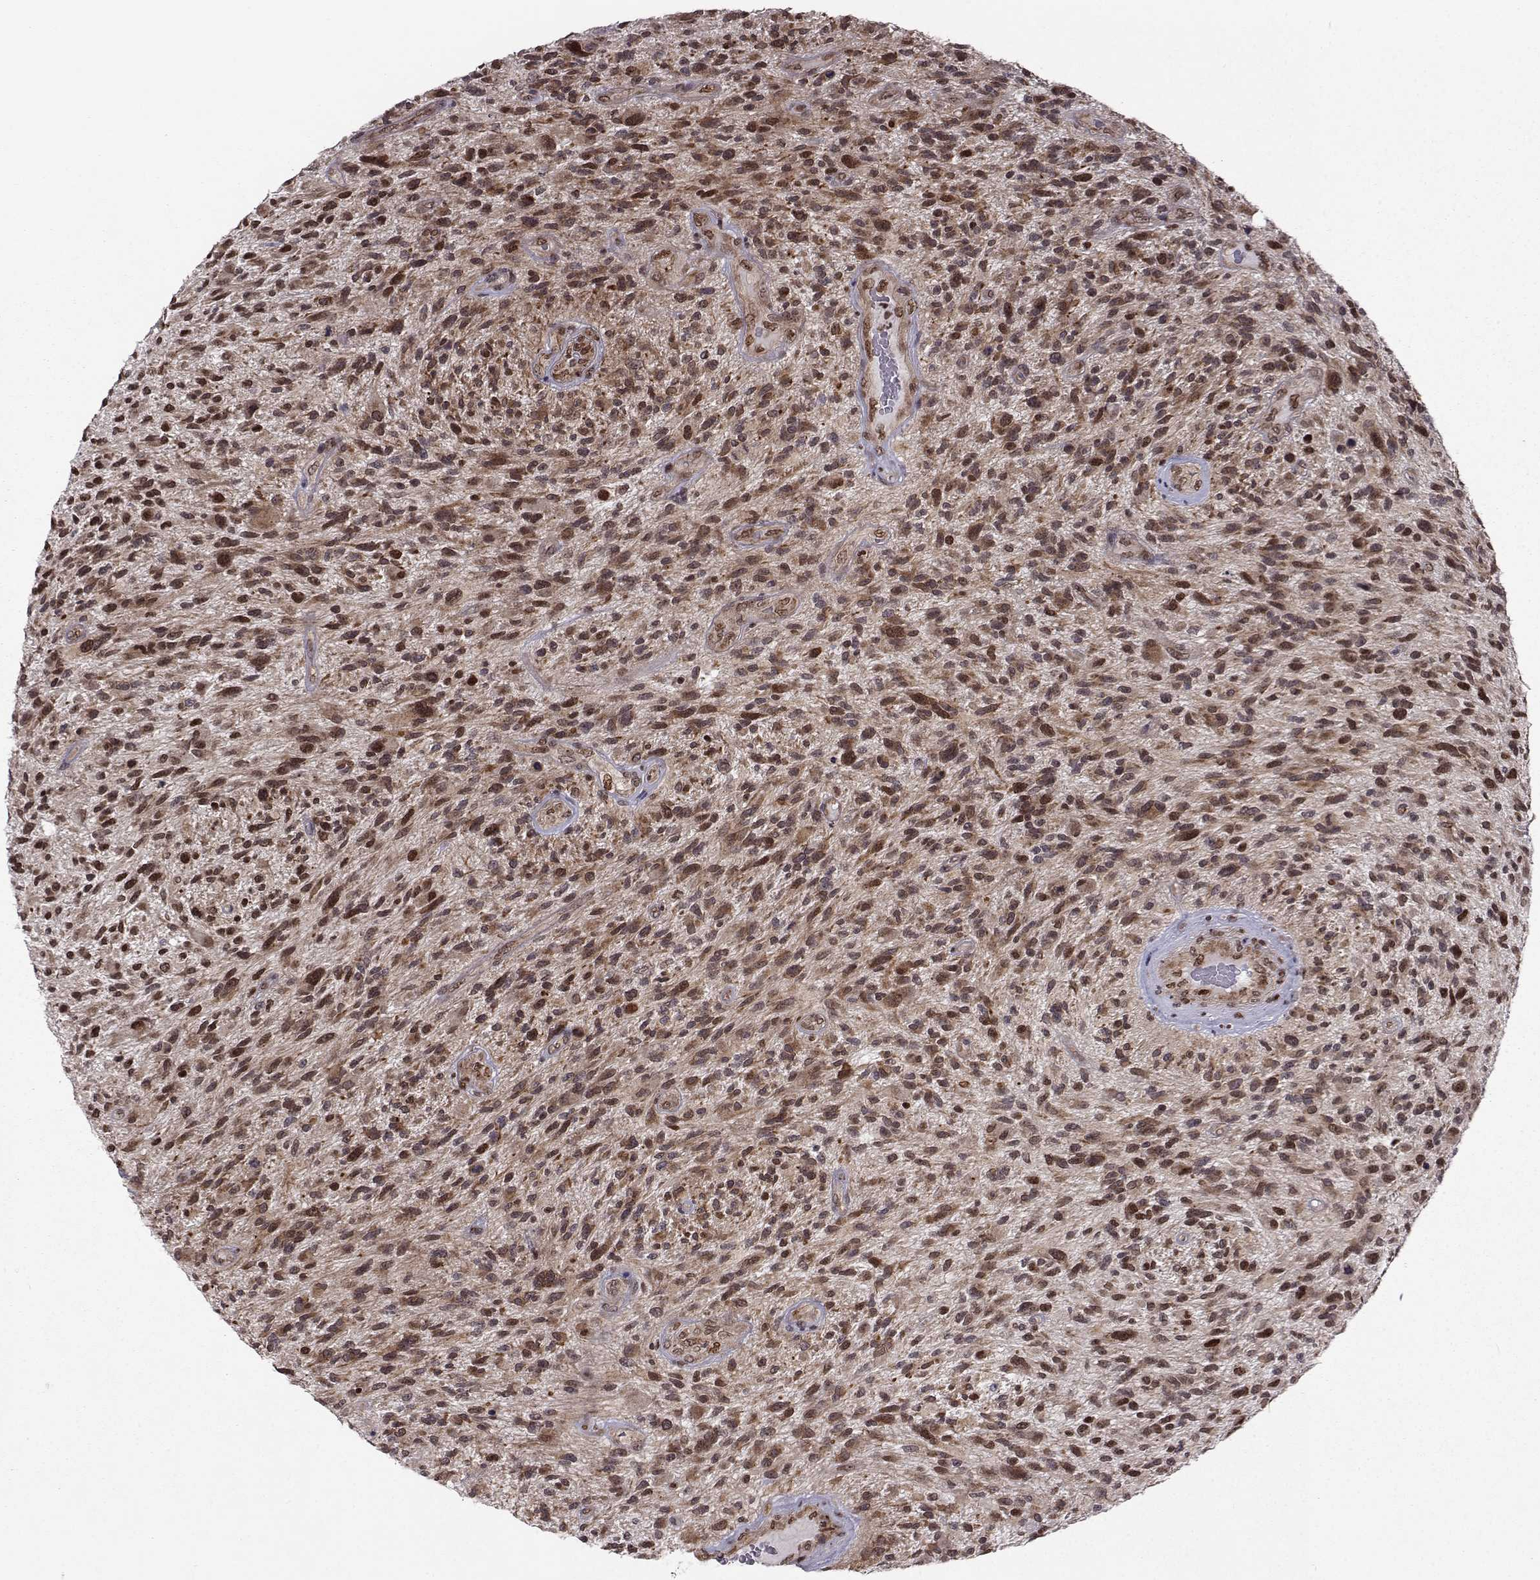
{"staining": {"intensity": "moderate", "quantity": ">75%", "location": "cytoplasmic/membranous"}, "tissue": "glioma", "cell_type": "Tumor cells", "image_type": "cancer", "snomed": [{"axis": "morphology", "description": "Glioma, malignant, High grade"}, {"axis": "topography", "description": "Brain"}], "caption": "Tumor cells reveal medium levels of moderate cytoplasmic/membranous positivity in about >75% of cells in human glioma. (Stains: DAB in brown, nuclei in blue, Microscopy: brightfield microscopy at high magnification).", "gene": "PKN2", "patient": {"sex": "male", "age": 47}}